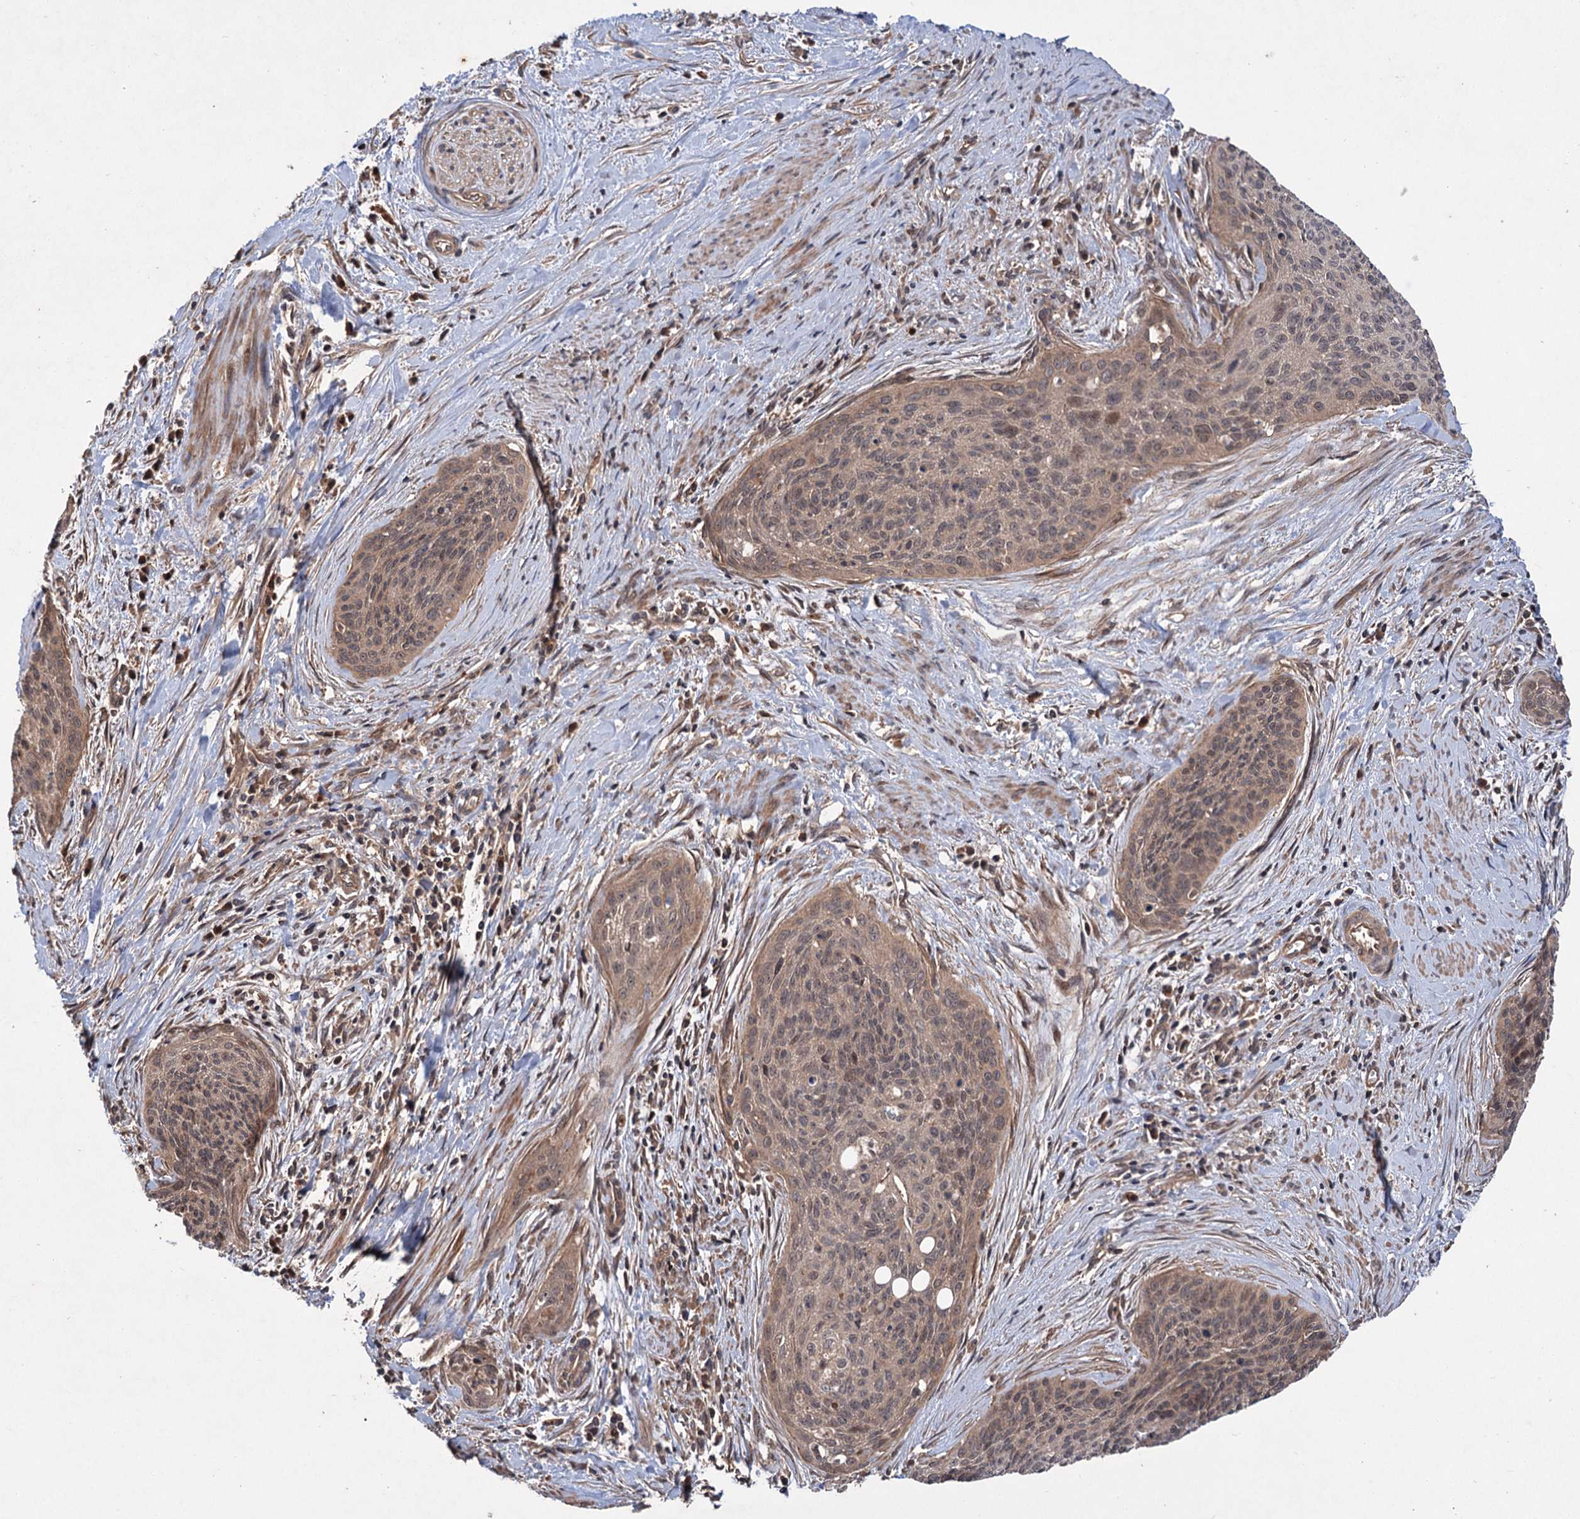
{"staining": {"intensity": "weak", "quantity": ">75%", "location": "cytoplasmic/membranous,nuclear"}, "tissue": "cervical cancer", "cell_type": "Tumor cells", "image_type": "cancer", "snomed": [{"axis": "morphology", "description": "Squamous cell carcinoma, NOS"}, {"axis": "topography", "description": "Cervix"}], "caption": "Immunohistochemical staining of human cervical cancer (squamous cell carcinoma) shows weak cytoplasmic/membranous and nuclear protein positivity in about >75% of tumor cells.", "gene": "ADK", "patient": {"sex": "female", "age": 55}}